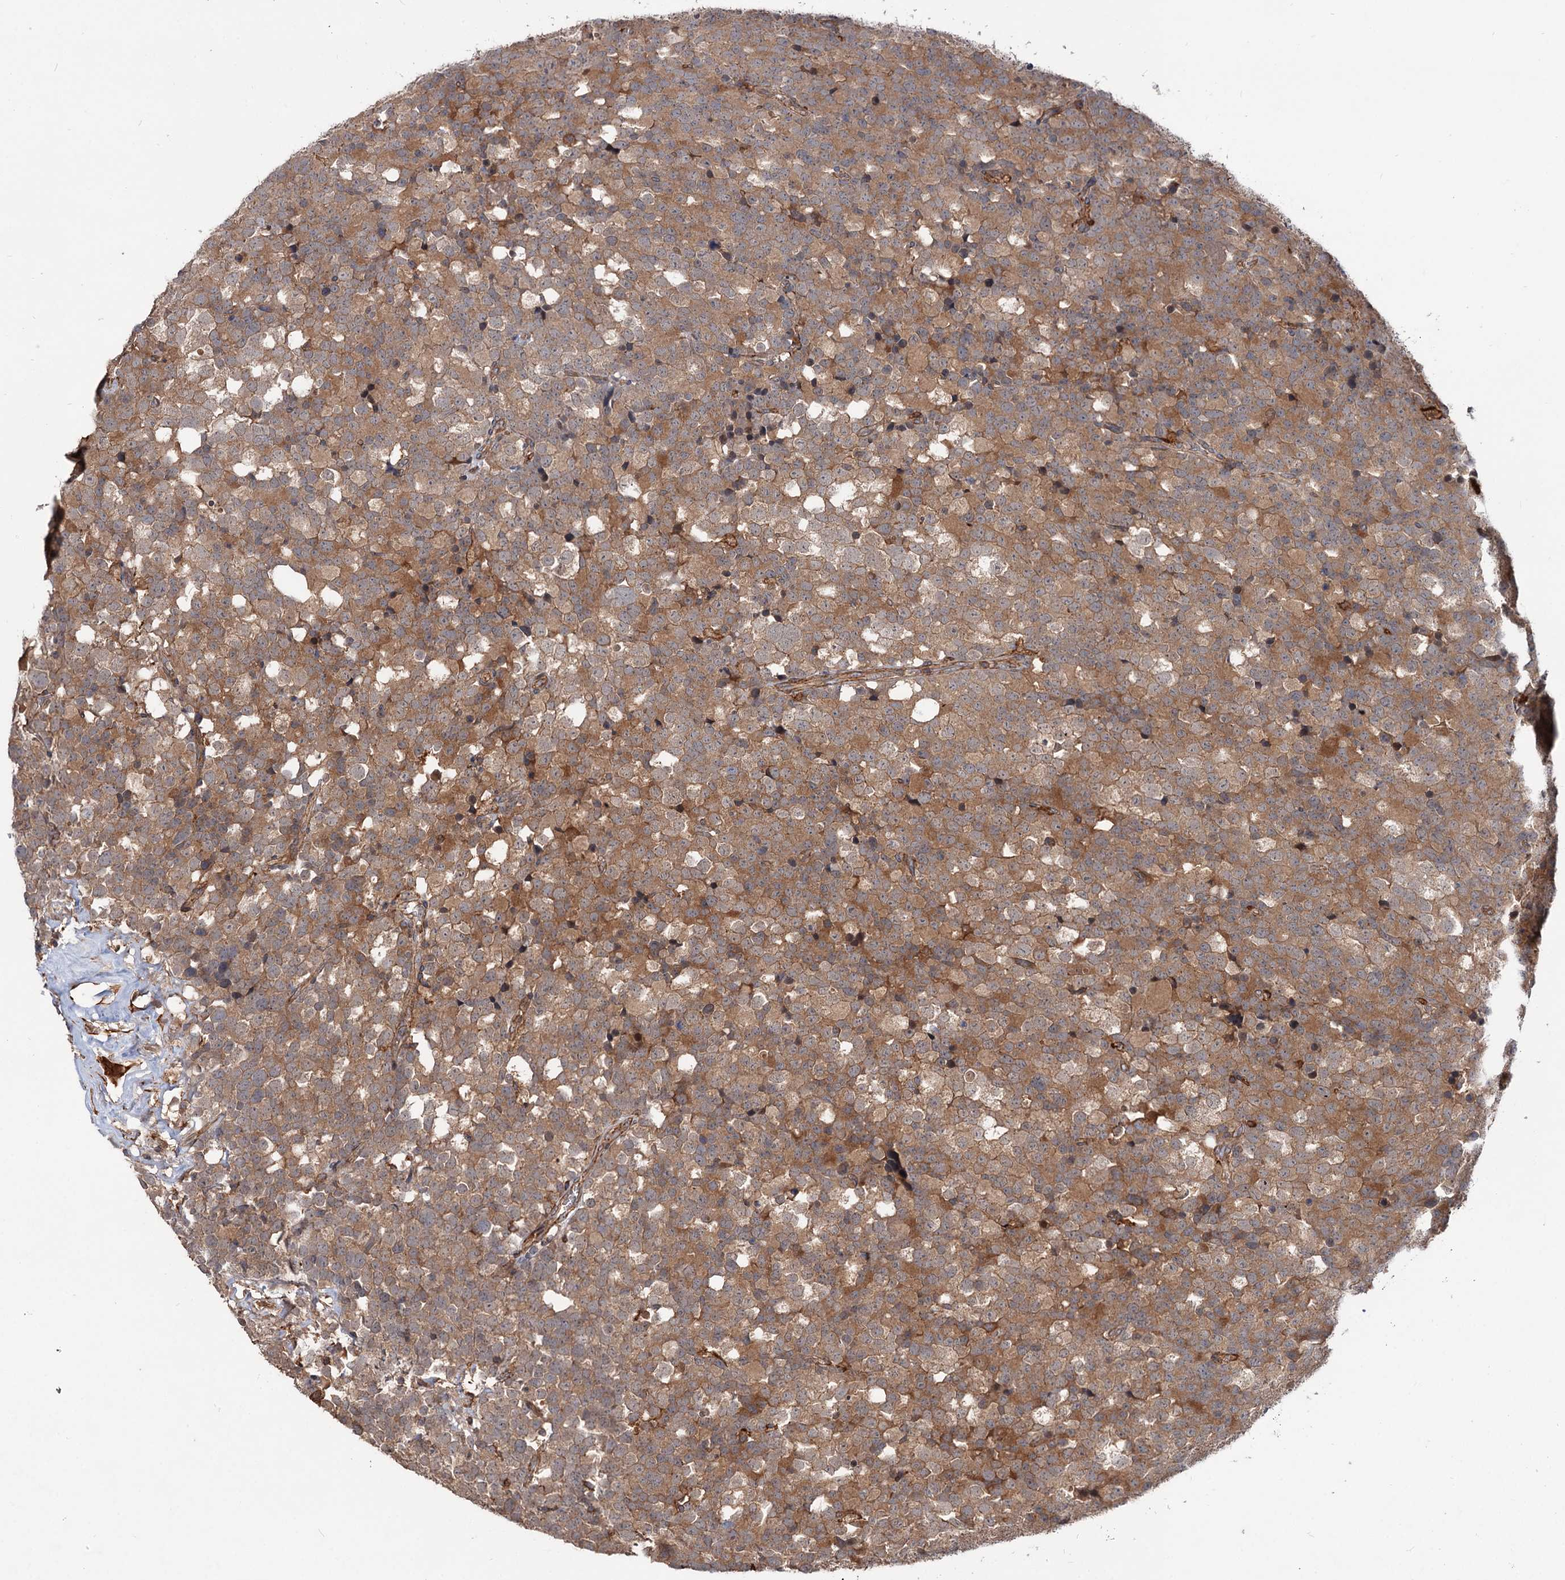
{"staining": {"intensity": "moderate", "quantity": ">75%", "location": "cytoplasmic/membranous"}, "tissue": "testis cancer", "cell_type": "Tumor cells", "image_type": "cancer", "snomed": [{"axis": "morphology", "description": "Seminoma, NOS"}, {"axis": "topography", "description": "Testis"}], "caption": "DAB immunohistochemical staining of human testis cancer (seminoma) shows moderate cytoplasmic/membranous protein expression in about >75% of tumor cells.", "gene": "GRIP1", "patient": {"sex": "male", "age": 71}}